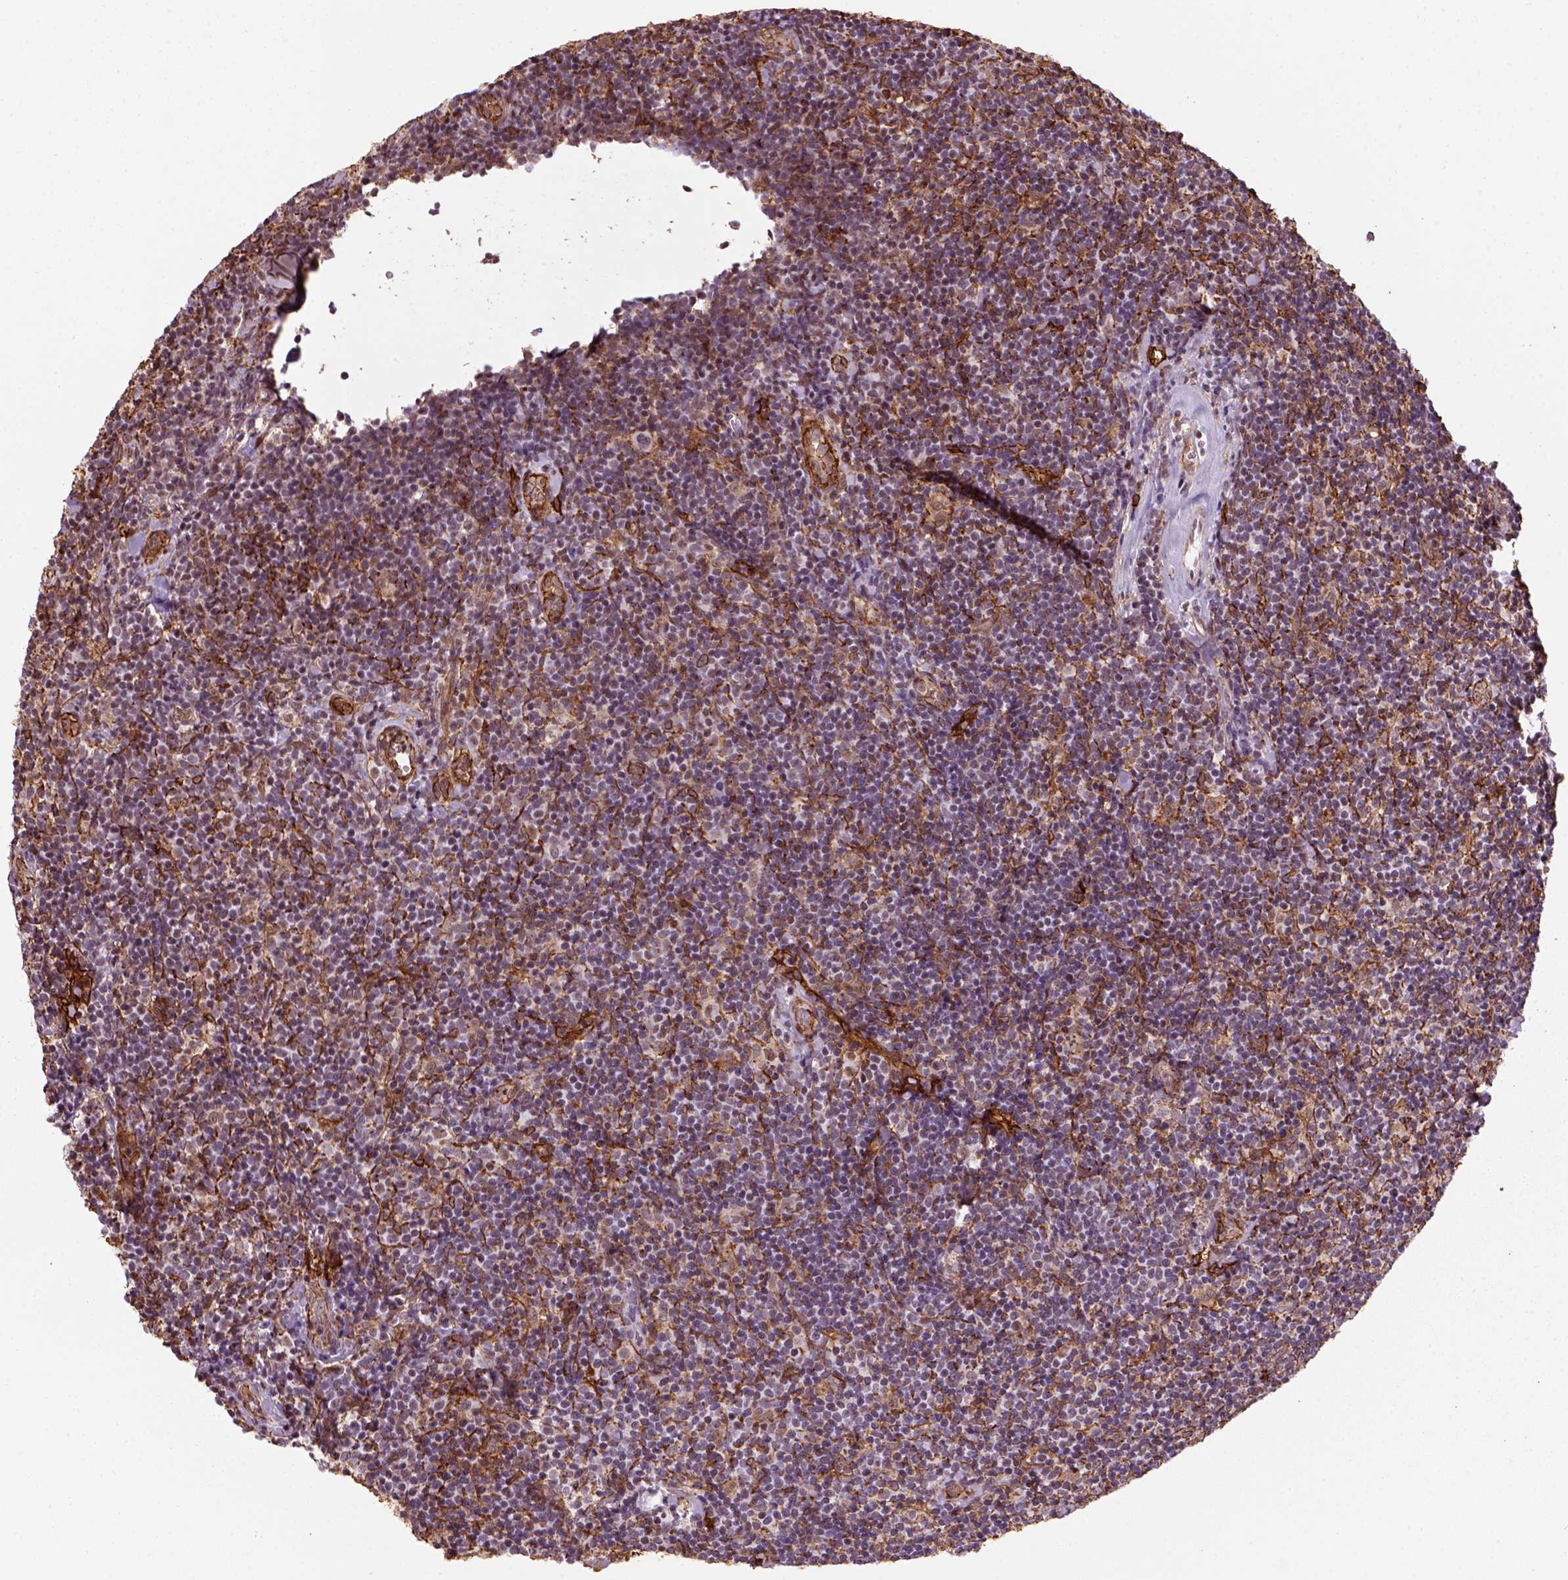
{"staining": {"intensity": "negative", "quantity": "none", "location": "none"}, "tissue": "lymphoma", "cell_type": "Tumor cells", "image_type": "cancer", "snomed": [{"axis": "morphology", "description": "Malignant lymphoma, non-Hodgkin's type, Low grade"}, {"axis": "topography", "description": "Lymph node"}], "caption": "Immunohistochemistry (IHC) of lymphoma displays no positivity in tumor cells. (DAB IHC, high magnification).", "gene": "MARCKS", "patient": {"sex": "female", "age": 56}}